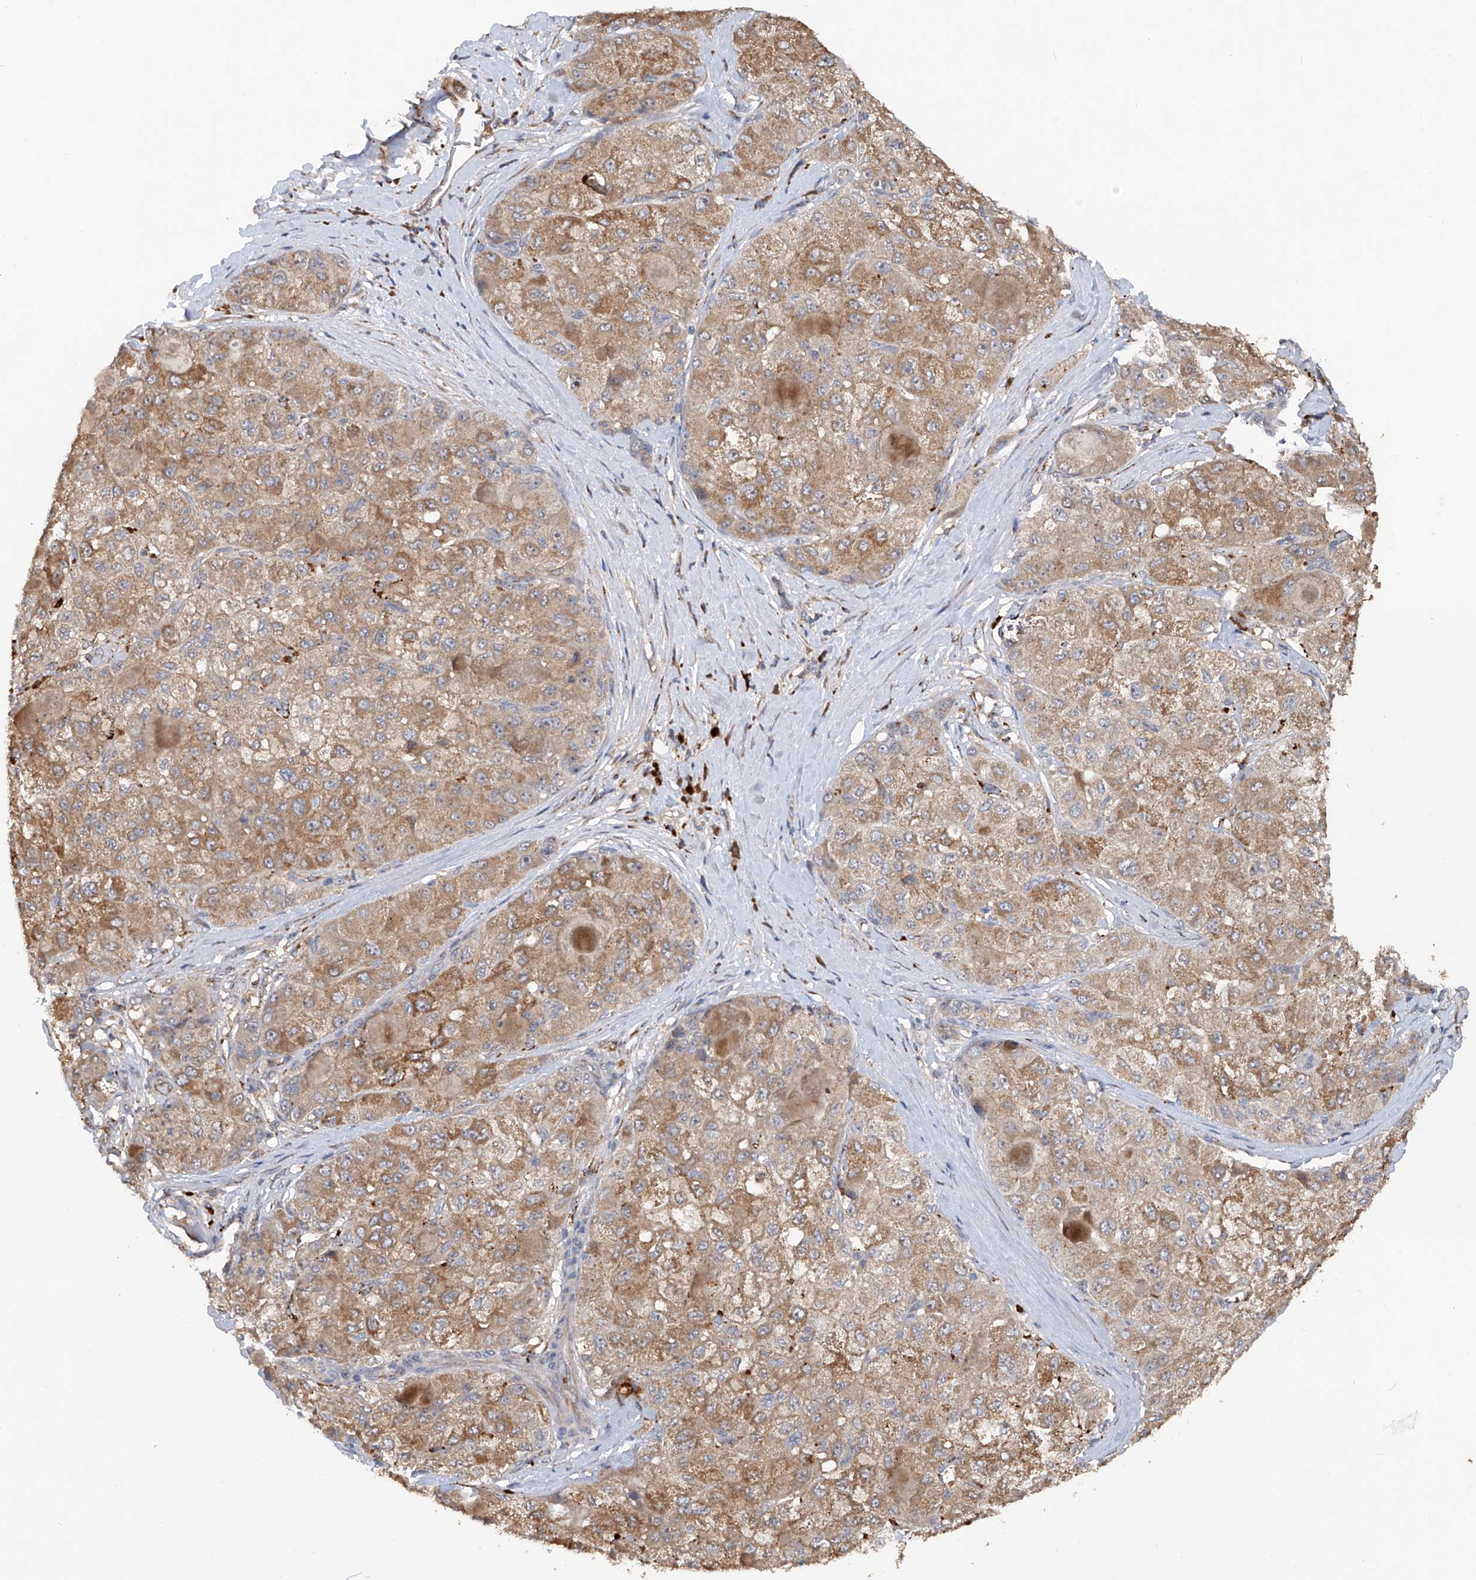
{"staining": {"intensity": "moderate", "quantity": ">75%", "location": "cytoplasmic/membranous"}, "tissue": "liver cancer", "cell_type": "Tumor cells", "image_type": "cancer", "snomed": [{"axis": "morphology", "description": "Carcinoma, Hepatocellular, NOS"}, {"axis": "topography", "description": "Liver"}], "caption": "Hepatocellular carcinoma (liver) stained with a brown dye demonstrates moderate cytoplasmic/membranous positive expression in about >75% of tumor cells.", "gene": "EDN1", "patient": {"sex": "male", "age": 80}}